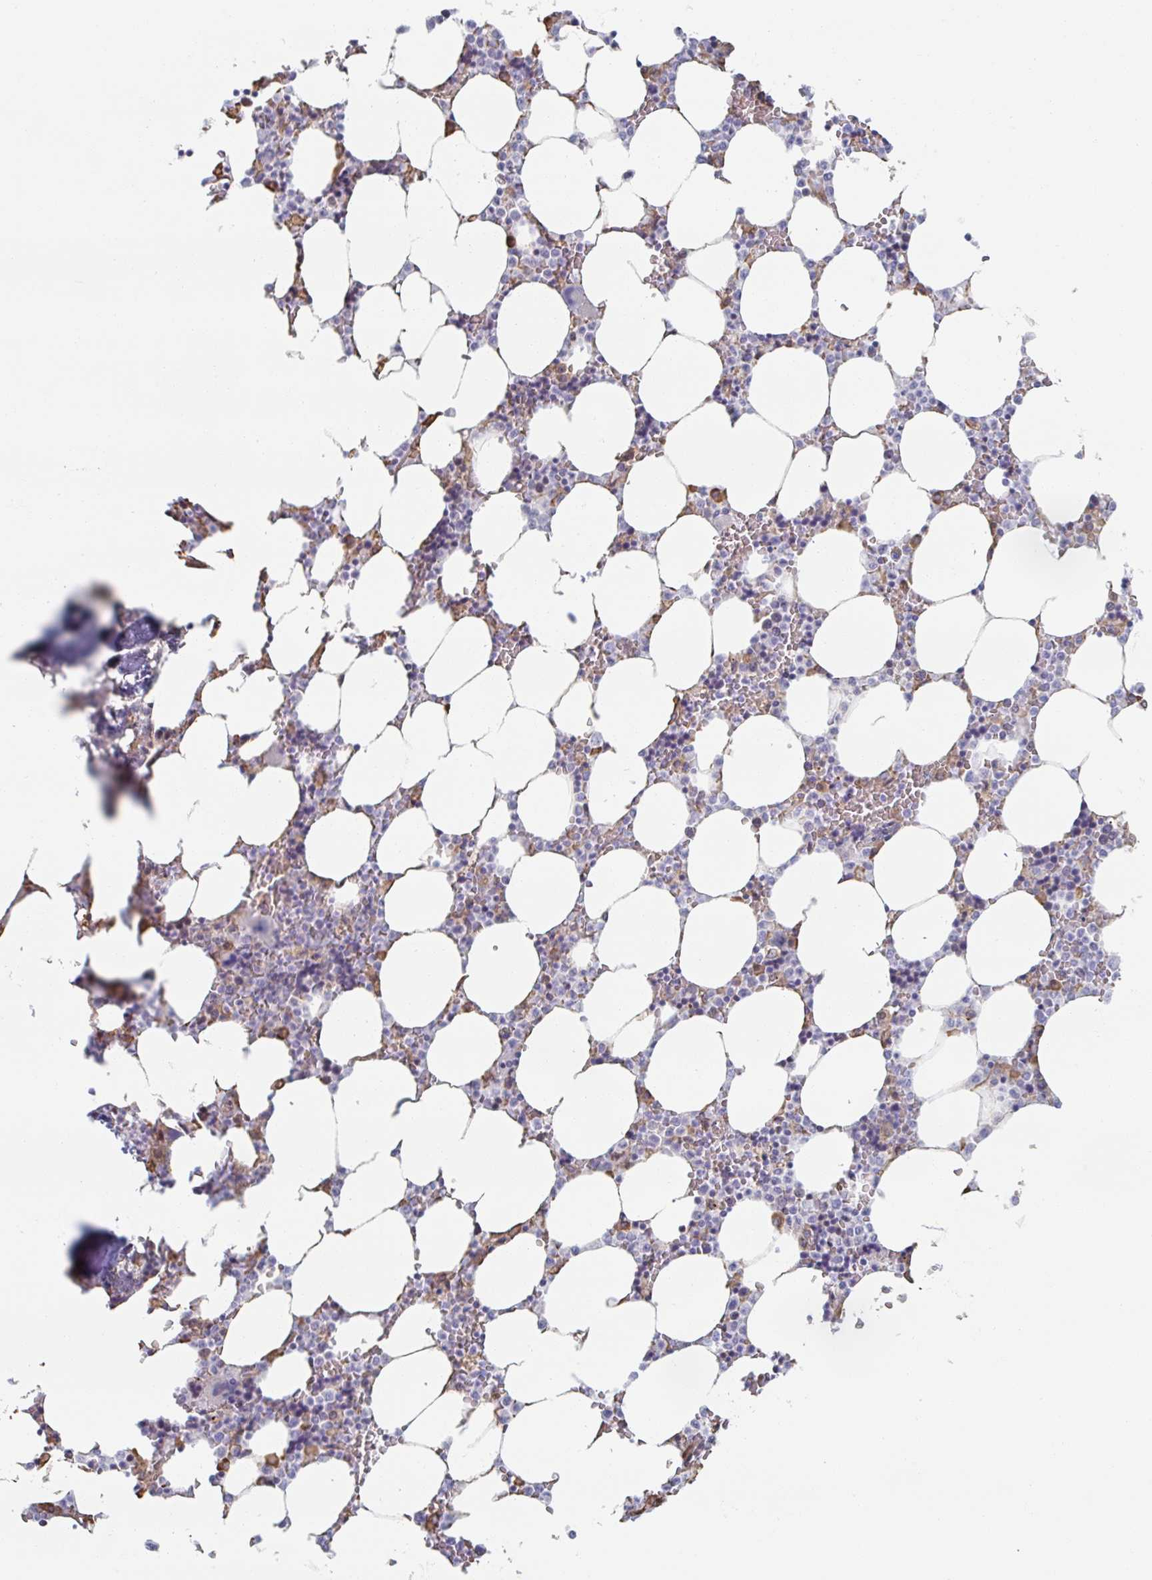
{"staining": {"intensity": "moderate", "quantity": "<25%", "location": "cytoplasmic/membranous"}, "tissue": "bone marrow", "cell_type": "Hematopoietic cells", "image_type": "normal", "snomed": [{"axis": "morphology", "description": "Normal tissue, NOS"}, {"axis": "topography", "description": "Bone marrow"}], "caption": "Protein staining by immunohistochemistry demonstrates moderate cytoplasmic/membranous expression in about <25% of hematopoietic cells in benign bone marrow.", "gene": "RAB5IF", "patient": {"sex": "male", "age": 64}}